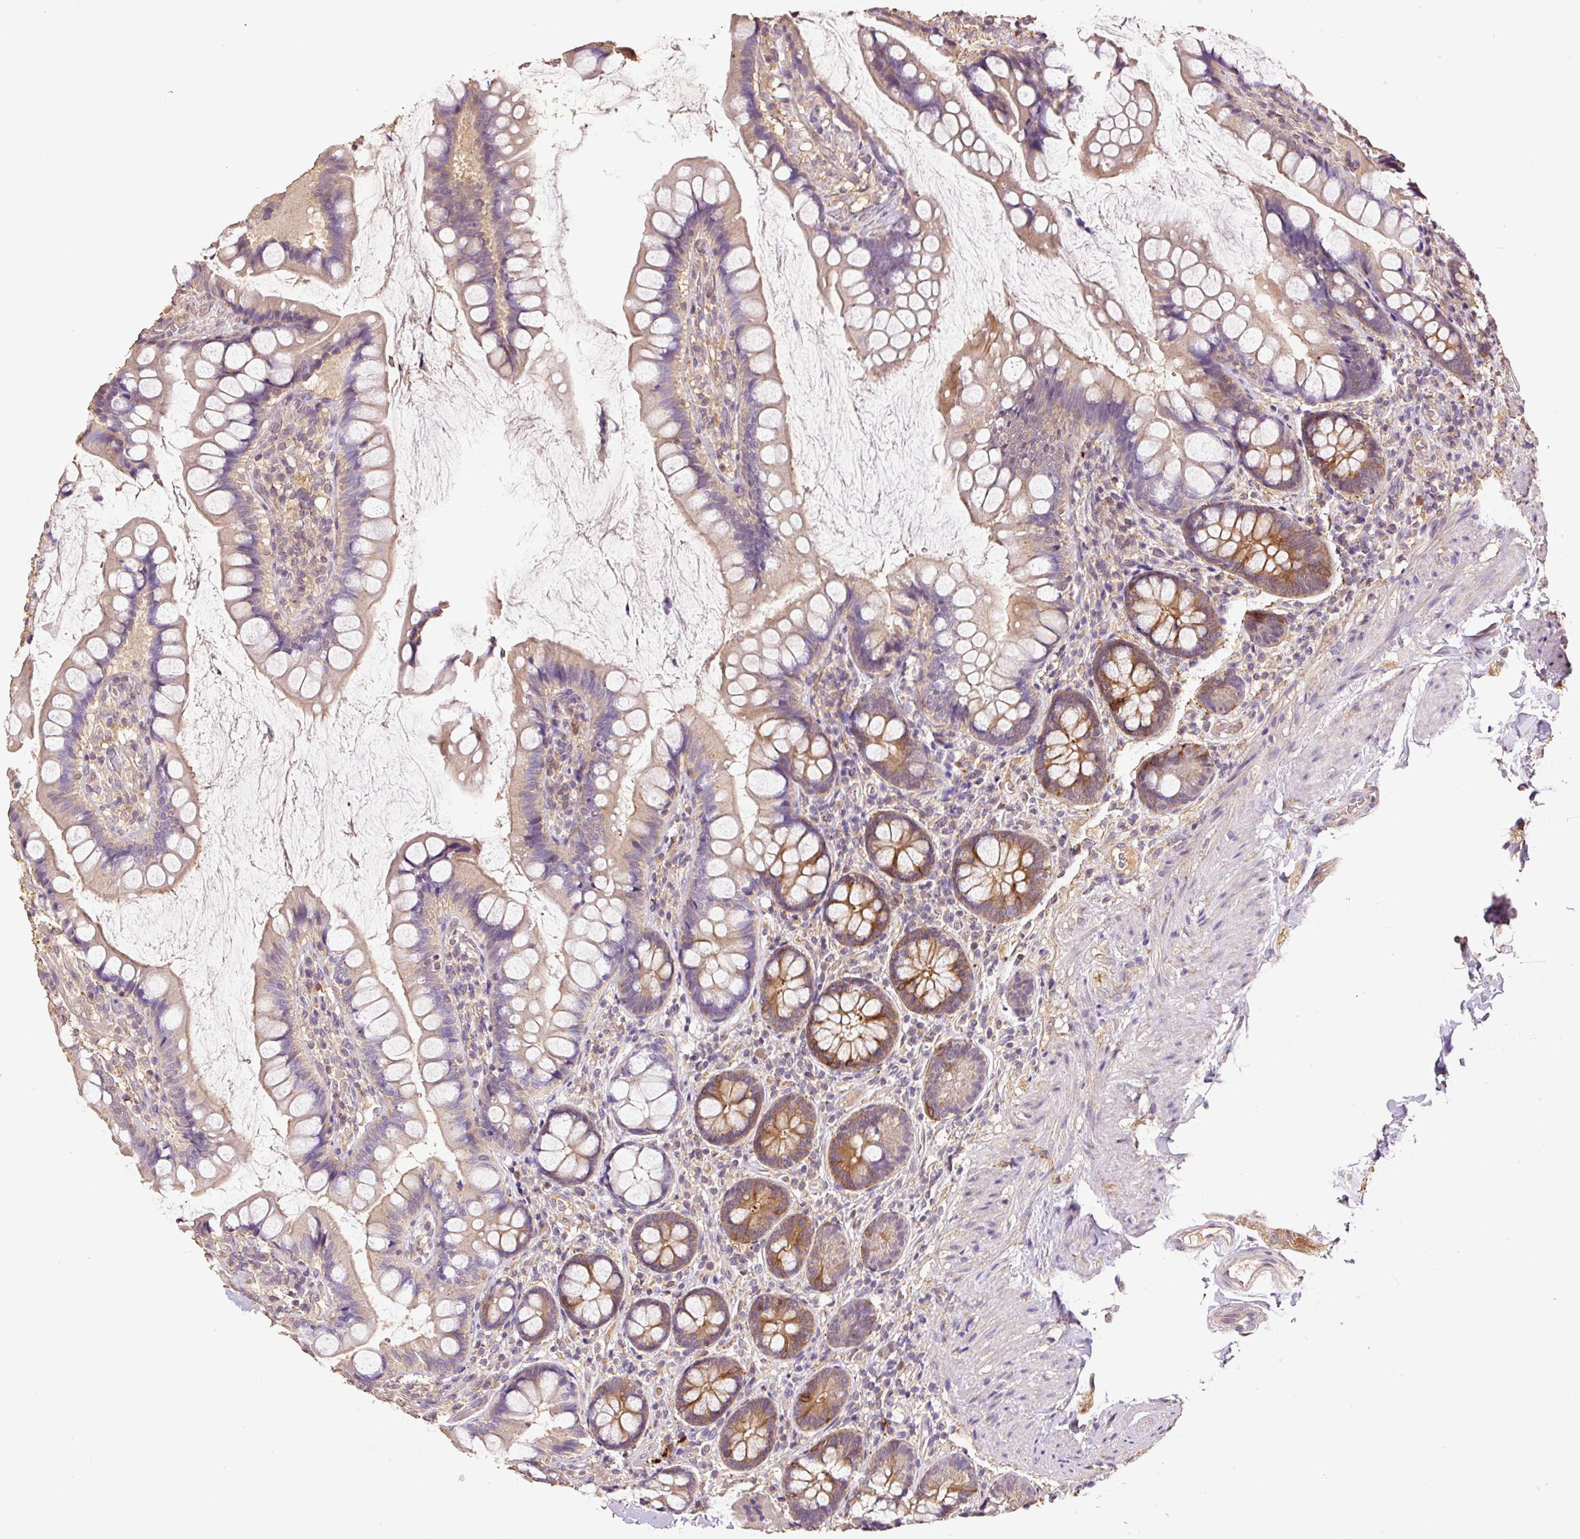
{"staining": {"intensity": "moderate", "quantity": "25%-75%", "location": "cytoplasmic/membranous"}, "tissue": "small intestine", "cell_type": "Glandular cells", "image_type": "normal", "snomed": [{"axis": "morphology", "description": "Normal tissue, NOS"}, {"axis": "topography", "description": "Small intestine"}], "caption": "Glandular cells exhibit medium levels of moderate cytoplasmic/membranous staining in about 25%-75% of cells in benign human small intestine.", "gene": "HERC2", "patient": {"sex": "male", "age": 70}}